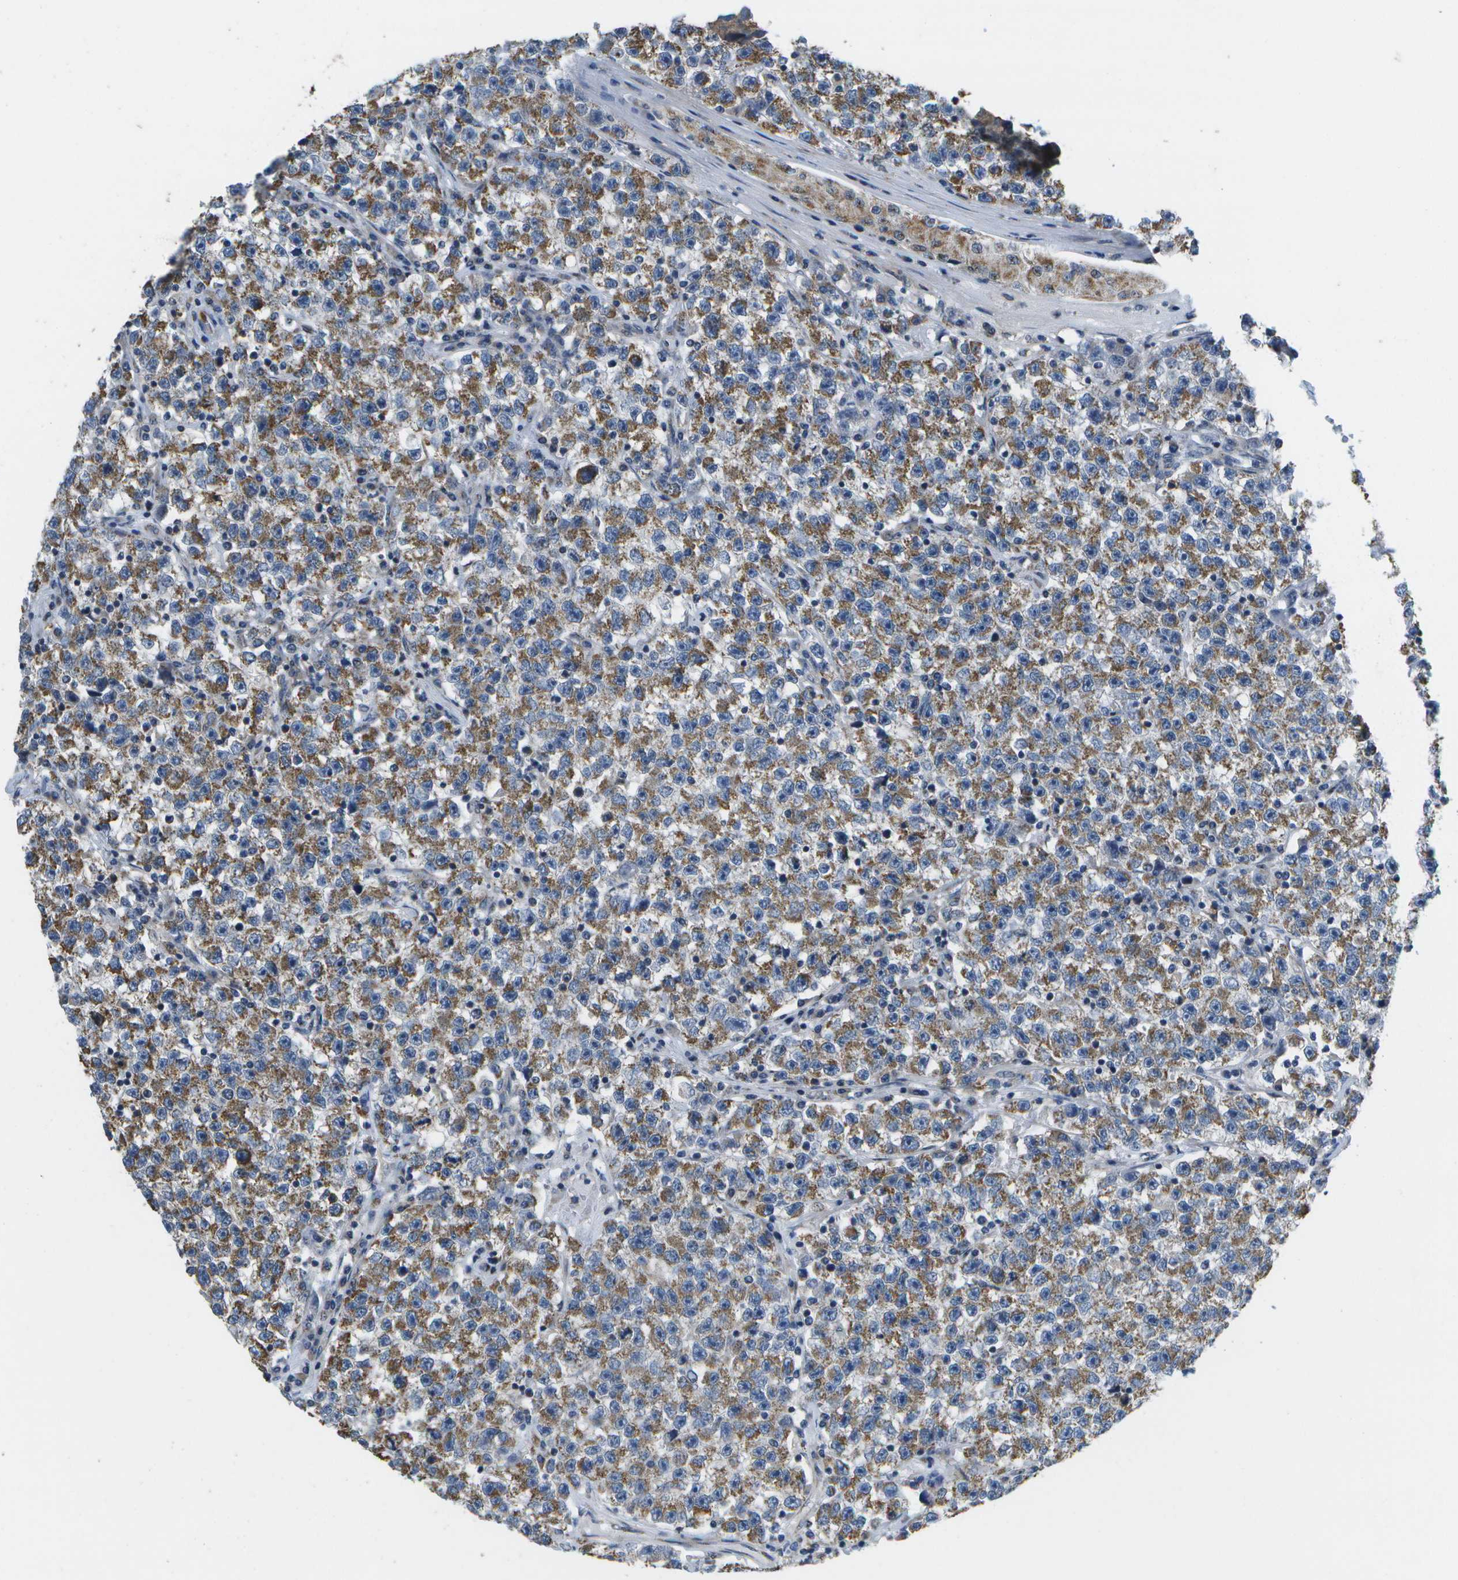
{"staining": {"intensity": "moderate", "quantity": ">75%", "location": "cytoplasmic/membranous"}, "tissue": "testis cancer", "cell_type": "Tumor cells", "image_type": "cancer", "snomed": [{"axis": "morphology", "description": "Seminoma, NOS"}, {"axis": "topography", "description": "Testis"}], "caption": "Moderate cytoplasmic/membranous positivity for a protein is identified in approximately >75% of tumor cells of testis cancer (seminoma) using immunohistochemistry (IHC).", "gene": "GALNT15", "patient": {"sex": "male", "age": 22}}